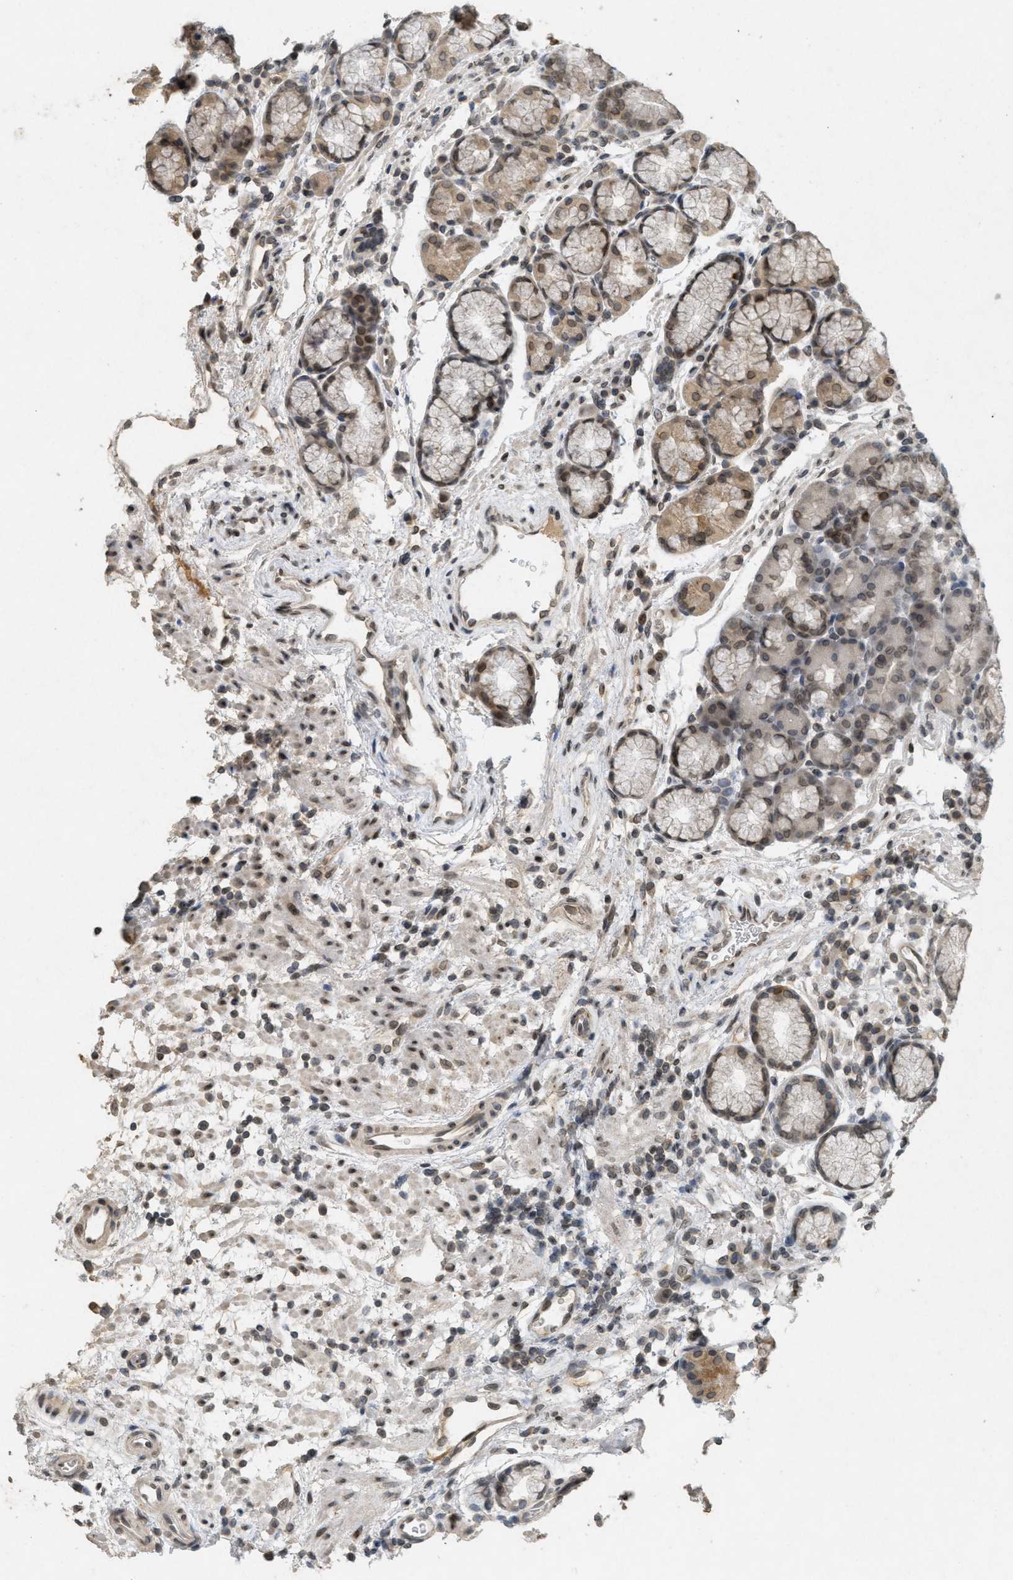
{"staining": {"intensity": "weak", "quantity": ">75%", "location": "cytoplasmic/membranous,nuclear"}, "tissue": "stomach", "cell_type": "Glandular cells", "image_type": "normal", "snomed": [{"axis": "morphology", "description": "Normal tissue, NOS"}, {"axis": "morphology", "description": "Carcinoid, malignant, NOS"}, {"axis": "topography", "description": "Stomach, upper"}], "caption": "Weak cytoplasmic/membranous,nuclear staining is identified in about >75% of glandular cells in benign stomach.", "gene": "ABHD6", "patient": {"sex": "male", "age": 39}}